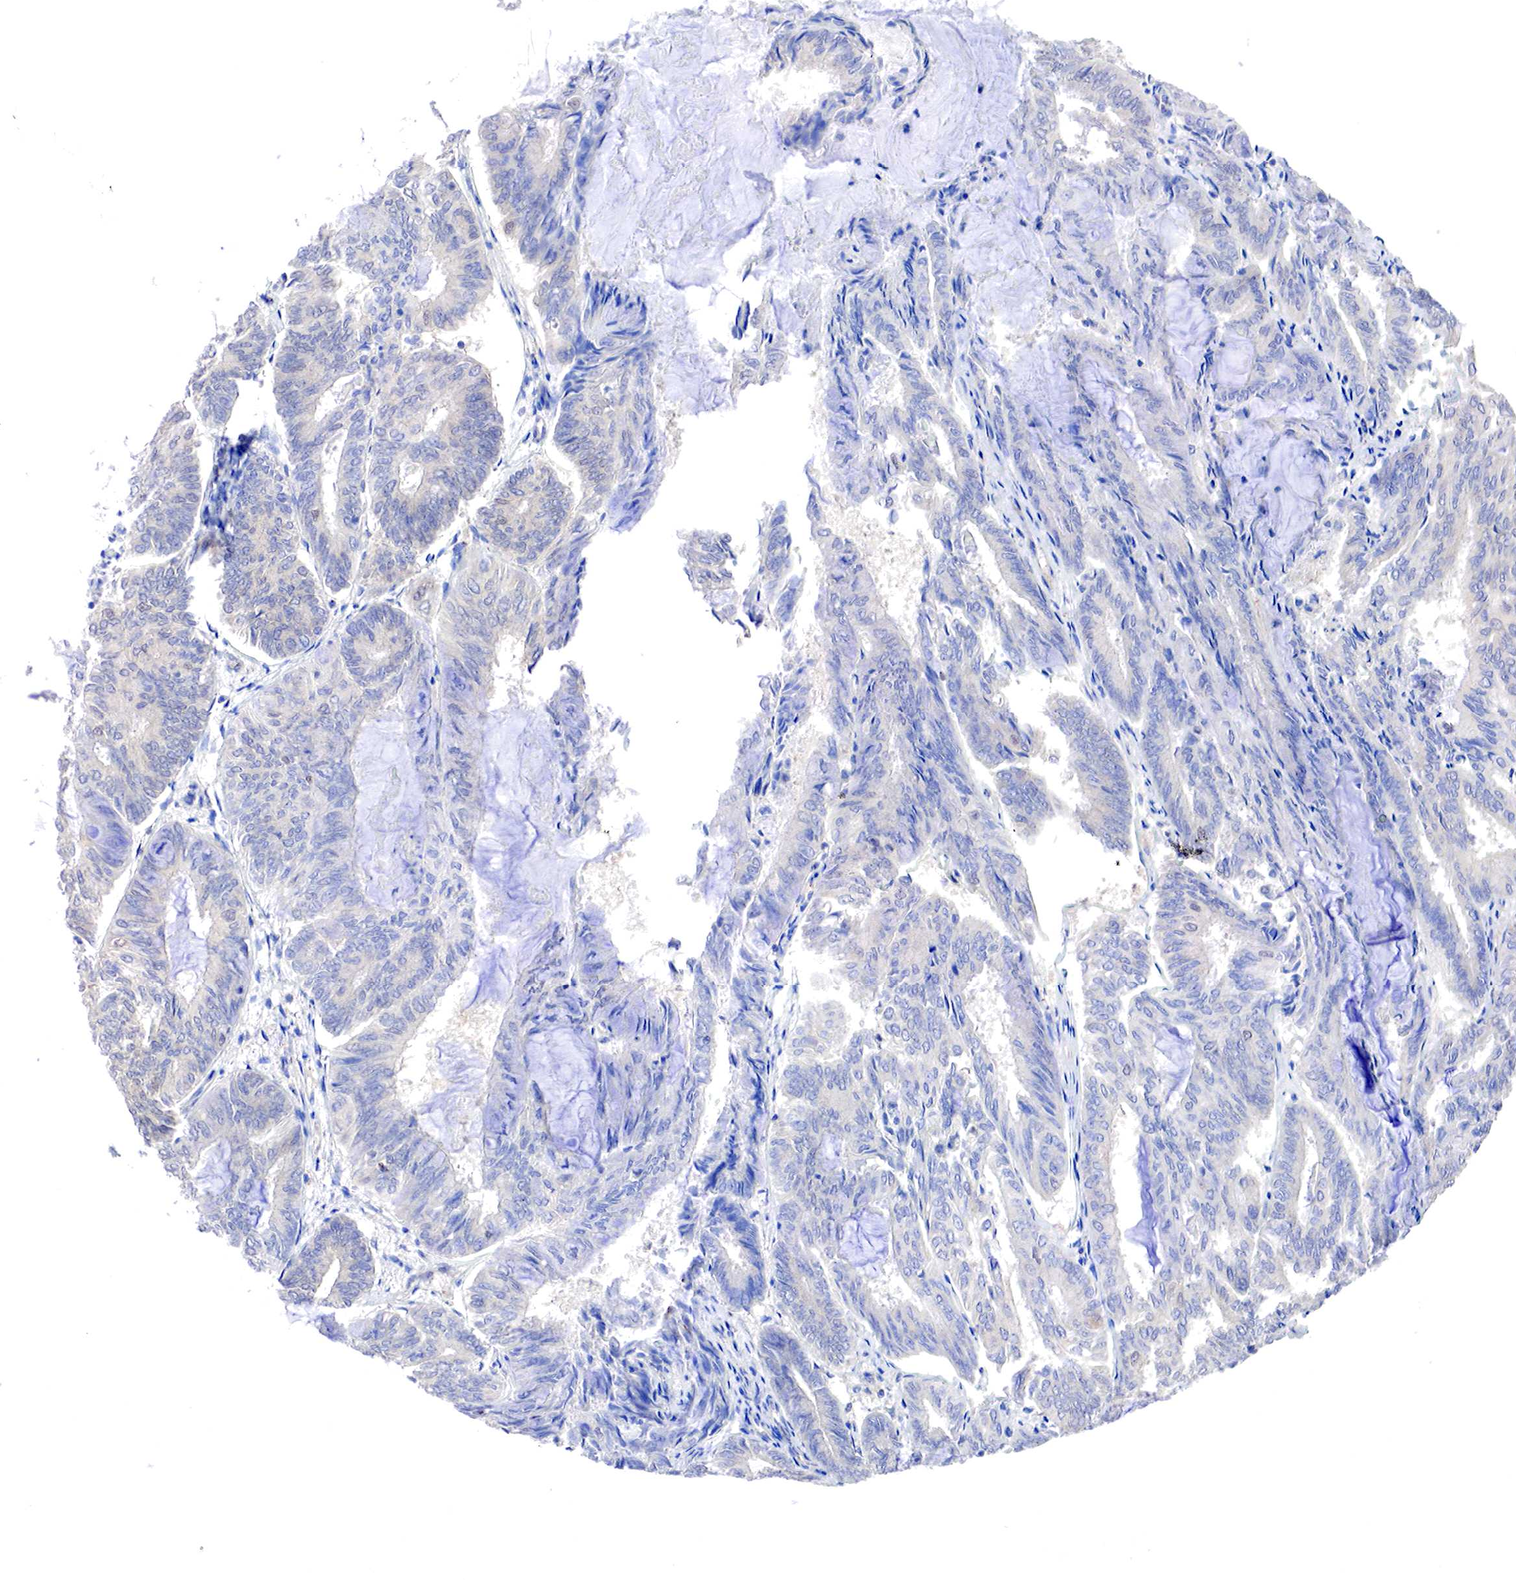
{"staining": {"intensity": "weak", "quantity": "<25%", "location": "cytoplasmic/membranous"}, "tissue": "endometrial cancer", "cell_type": "Tumor cells", "image_type": "cancer", "snomed": [{"axis": "morphology", "description": "Adenocarcinoma, NOS"}, {"axis": "topography", "description": "Endometrium"}], "caption": "Tumor cells show no significant protein staining in endometrial adenocarcinoma.", "gene": "PABIR2", "patient": {"sex": "female", "age": 59}}